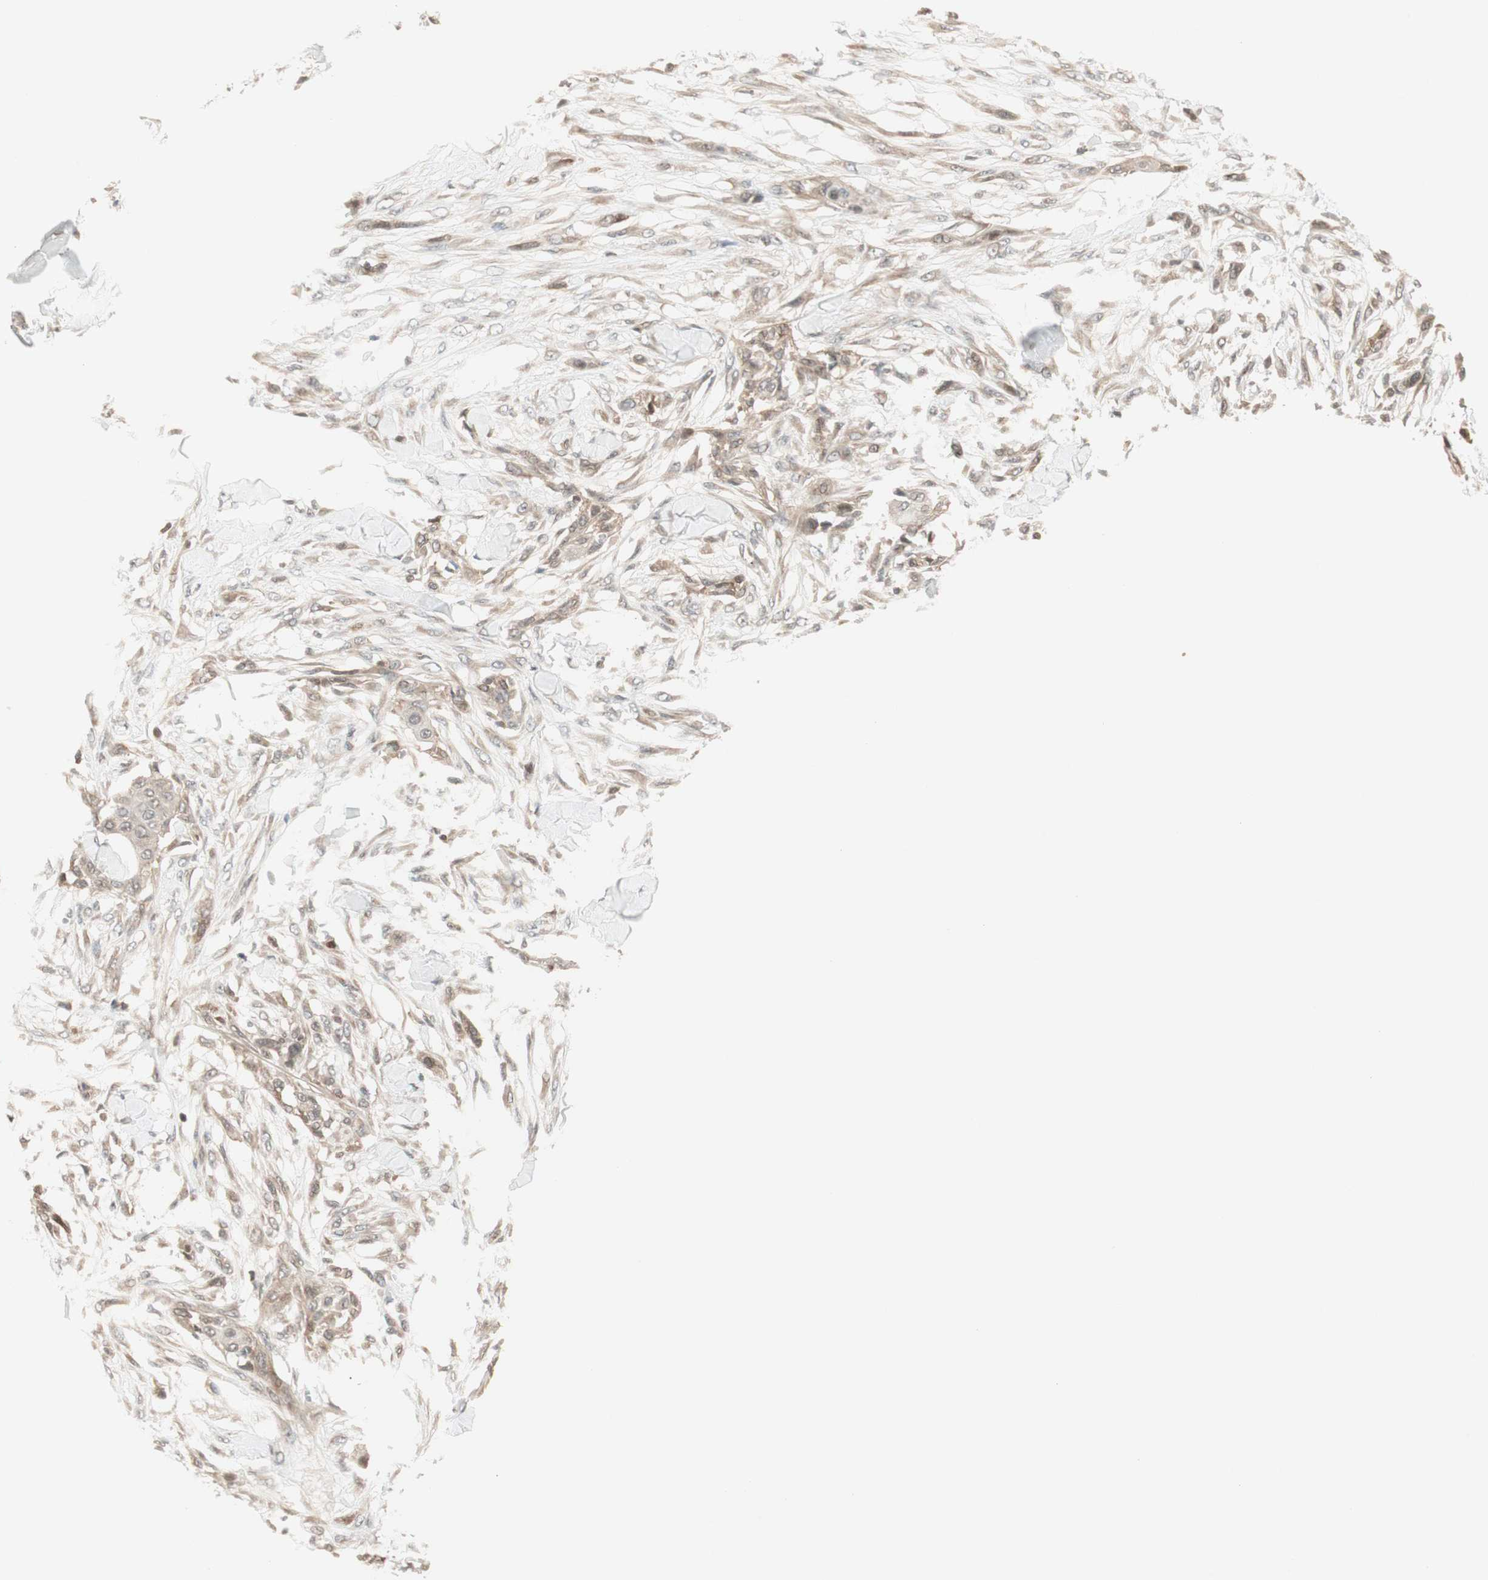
{"staining": {"intensity": "weak", "quantity": ">75%", "location": "cytoplasmic/membranous"}, "tissue": "skin cancer", "cell_type": "Tumor cells", "image_type": "cancer", "snomed": [{"axis": "morphology", "description": "Squamous cell carcinoma, NOS"}, {"axis": "topography", "description": "Skin"}], "caption": "Skin squamous cell carcinoma stained for a protein (brown) reveals weak cytoplasmic/membranous positive staining in about >75% of tumor cells.", "gene": "UBE2I", "patient": {"sex": "female", "age": 59}}